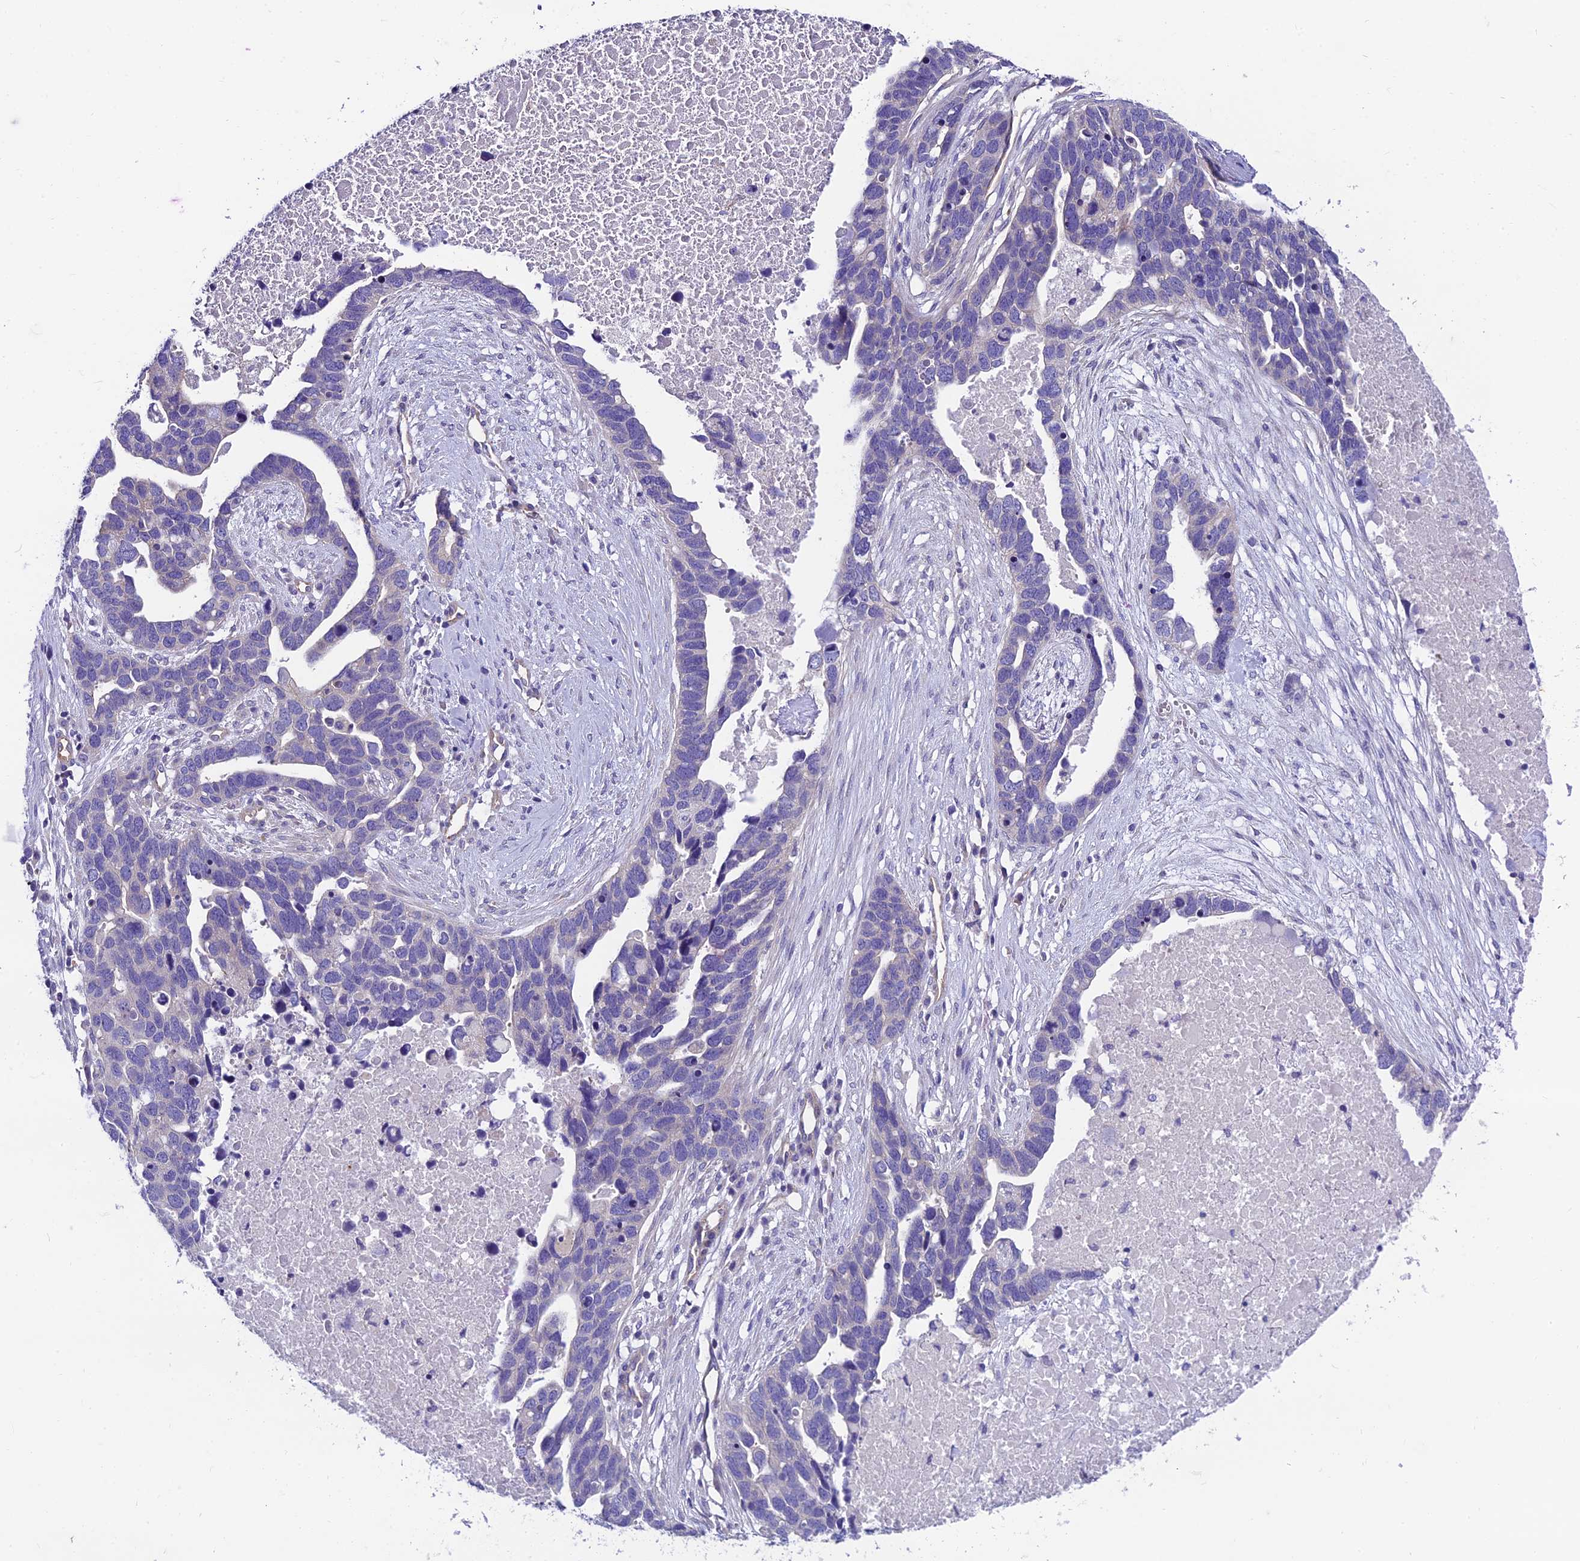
{"staining": {"intensity": "negative", "quantity": "none", "location": "none"}, "tissue": "ovarian cancer", "cell_type": "Tumor cells", "image_type": "cancer", "snomed": [{"axis": "morphology", "description": "Cystadenocarcinoma, serous, NOS"}, {"axis": "topography", "description": "Ovary"}], "caption": "Micrograph shows no significant protein positivity in tumor cells of ovarian cancer.", "gene": "PPFIA3", "patient": {"sex": "female", "age": 54}}